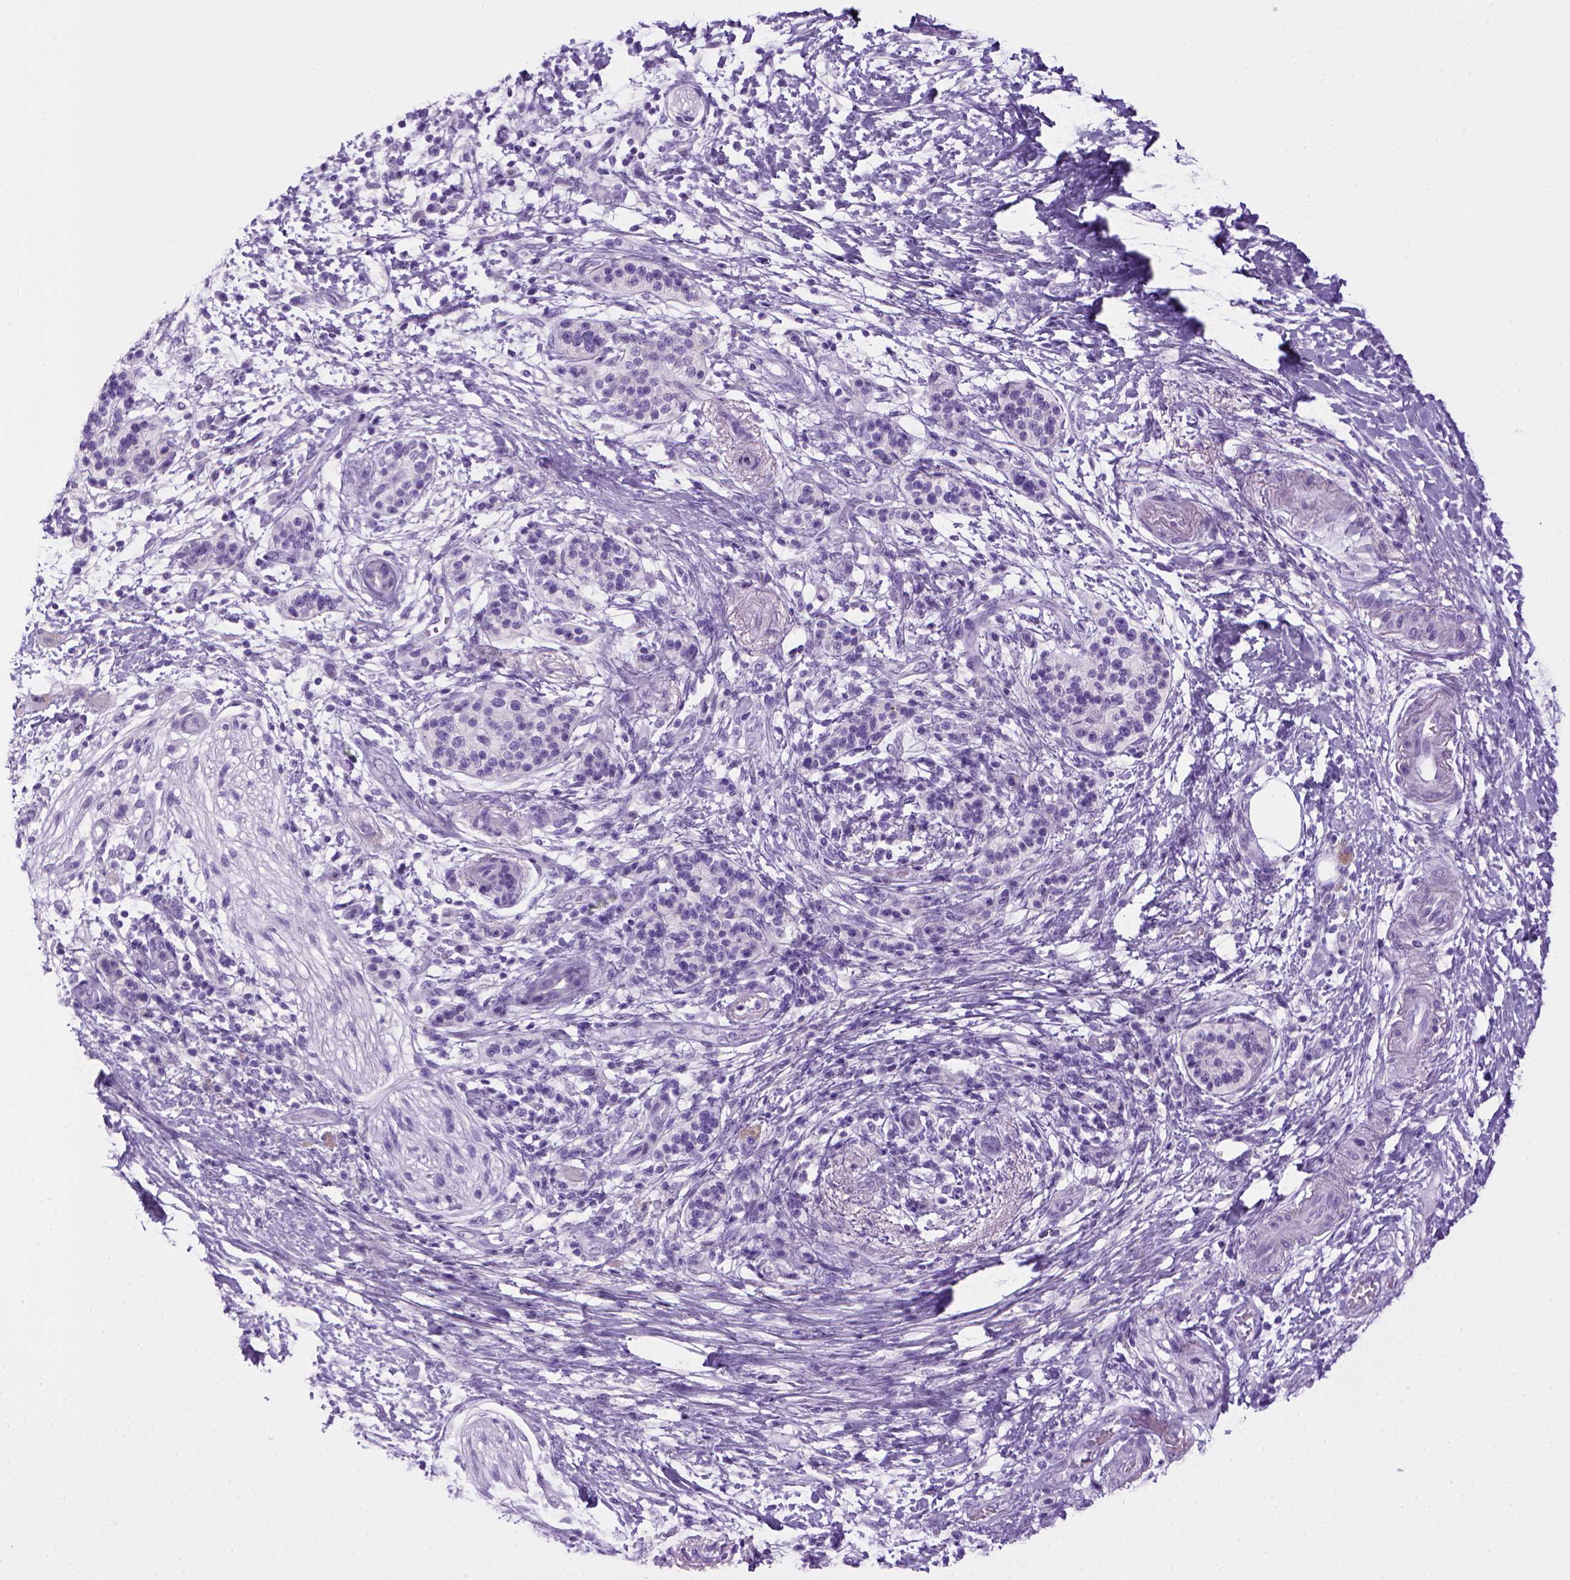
{"staining": {"intensity": "negative", "quantity": "none", "location": "none"}, "tissue": "pancreatic cancer", "cell_type": "Tumor cells", "image_type": "cancer", "snomed": [{"axis": "morphology", "description": "Adenocarcinoma, NOS"}, {"axis": "topography", "description": "Pancreas"}], "caption": "Pancreatic adenocarcinoma was stained to show a protein in brown. There is no significant staining in tumor cells. Brightfield microscopy of immunohistochemistry stained with DAB (brown) and hematoxylin (blue), captured at high magnification.", "gene": "SGCG", "patient": {"sex": "female", "age": 72}}